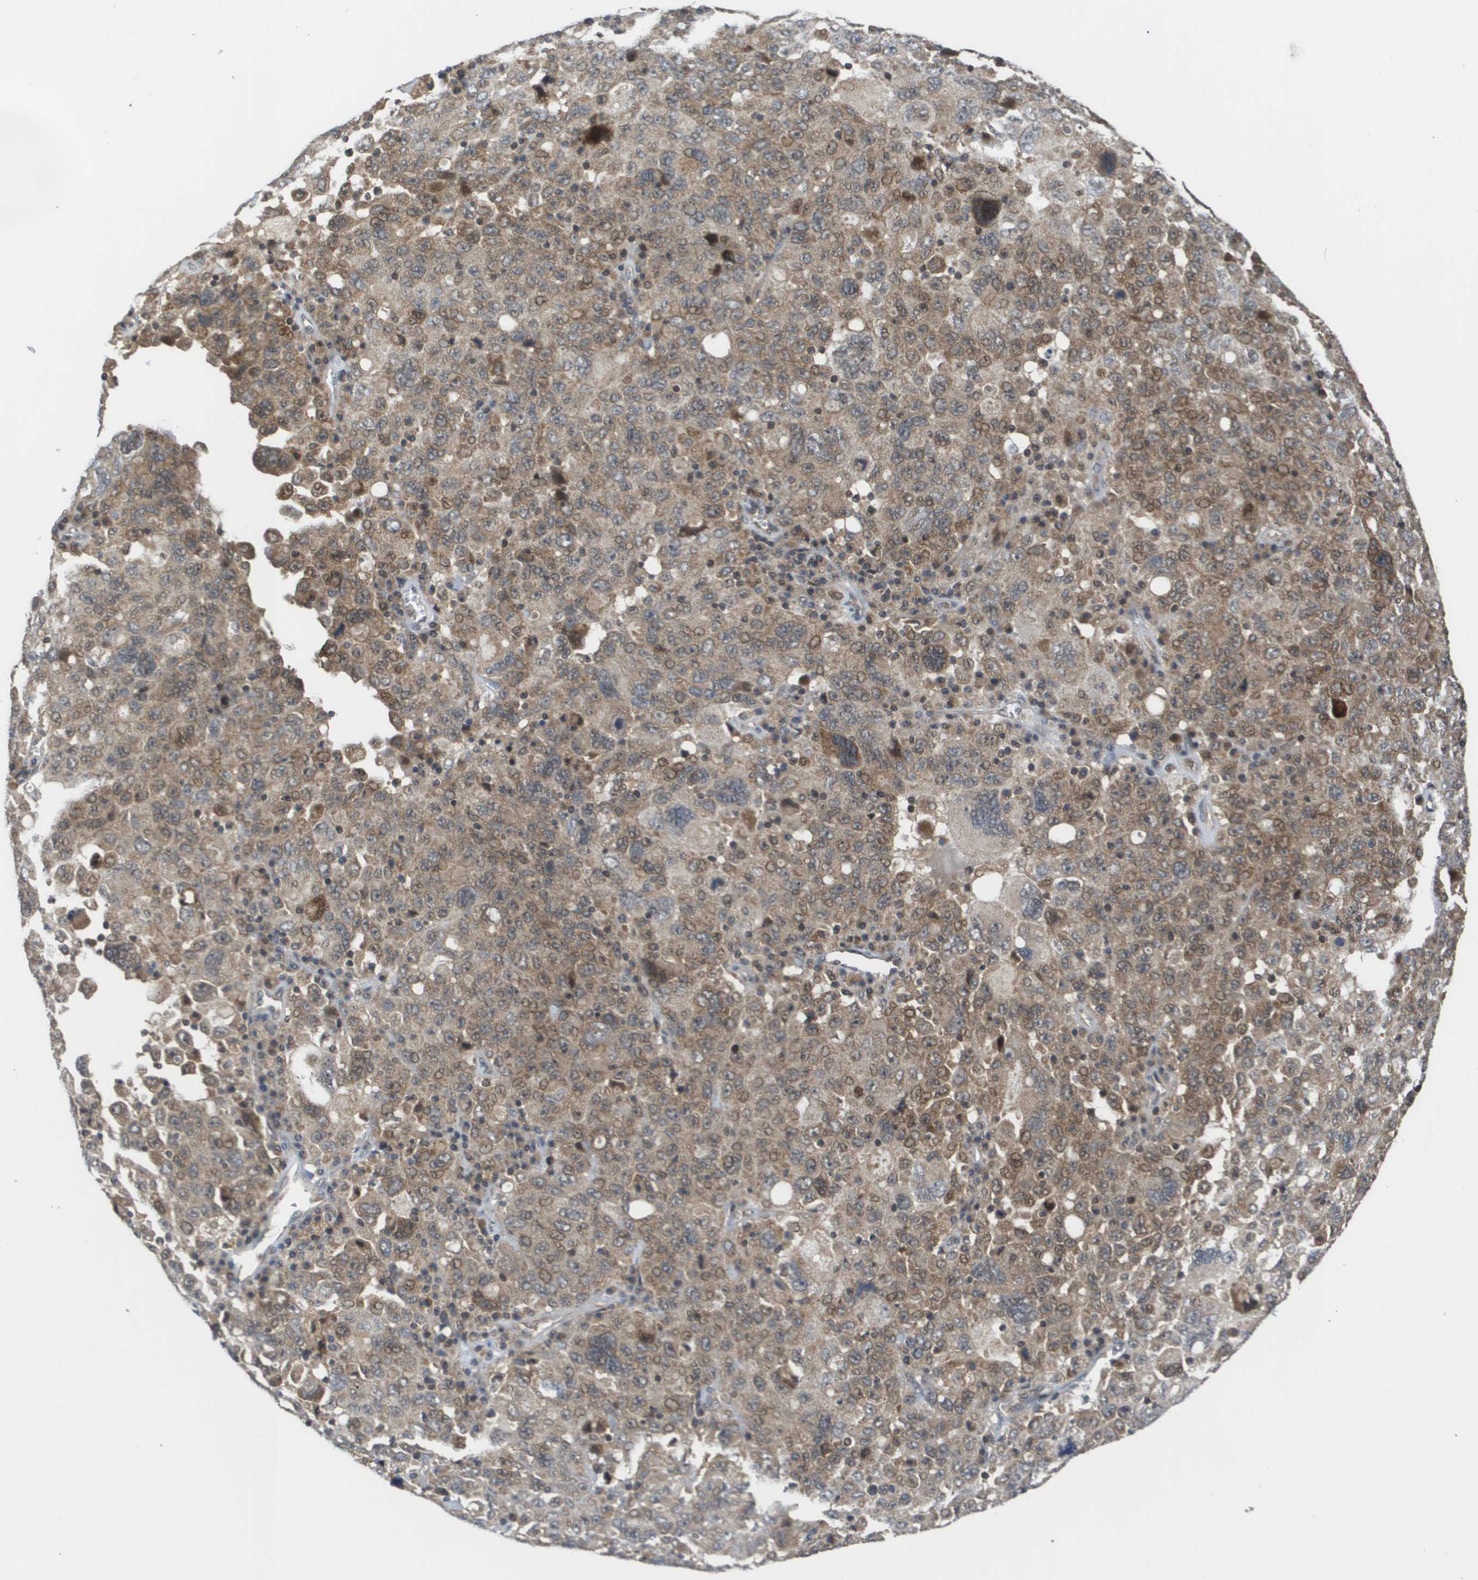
{"staining": {"intensity": "weak", "quantity": ">75%", "location": "cytoplasmic/membranous"}, "tissue": "ovarian cancer", "cell_type": "Tumor cells", "image_type": "cancer", "snomed": [{"axis": "morphology", "description": "Carcinoma, endometroid"}, {"axis": "topography", "description": "Ovary"}], "caption": "Approximately >75% of tumor cells in human ovarian cancer (endometroid carcinoma) show weak cytoplasmic/membranous protein expression as visualized by brown immunohistochemical staining.", "gene": "RBM38", "patient": {"sex": "female", "age": 62}}